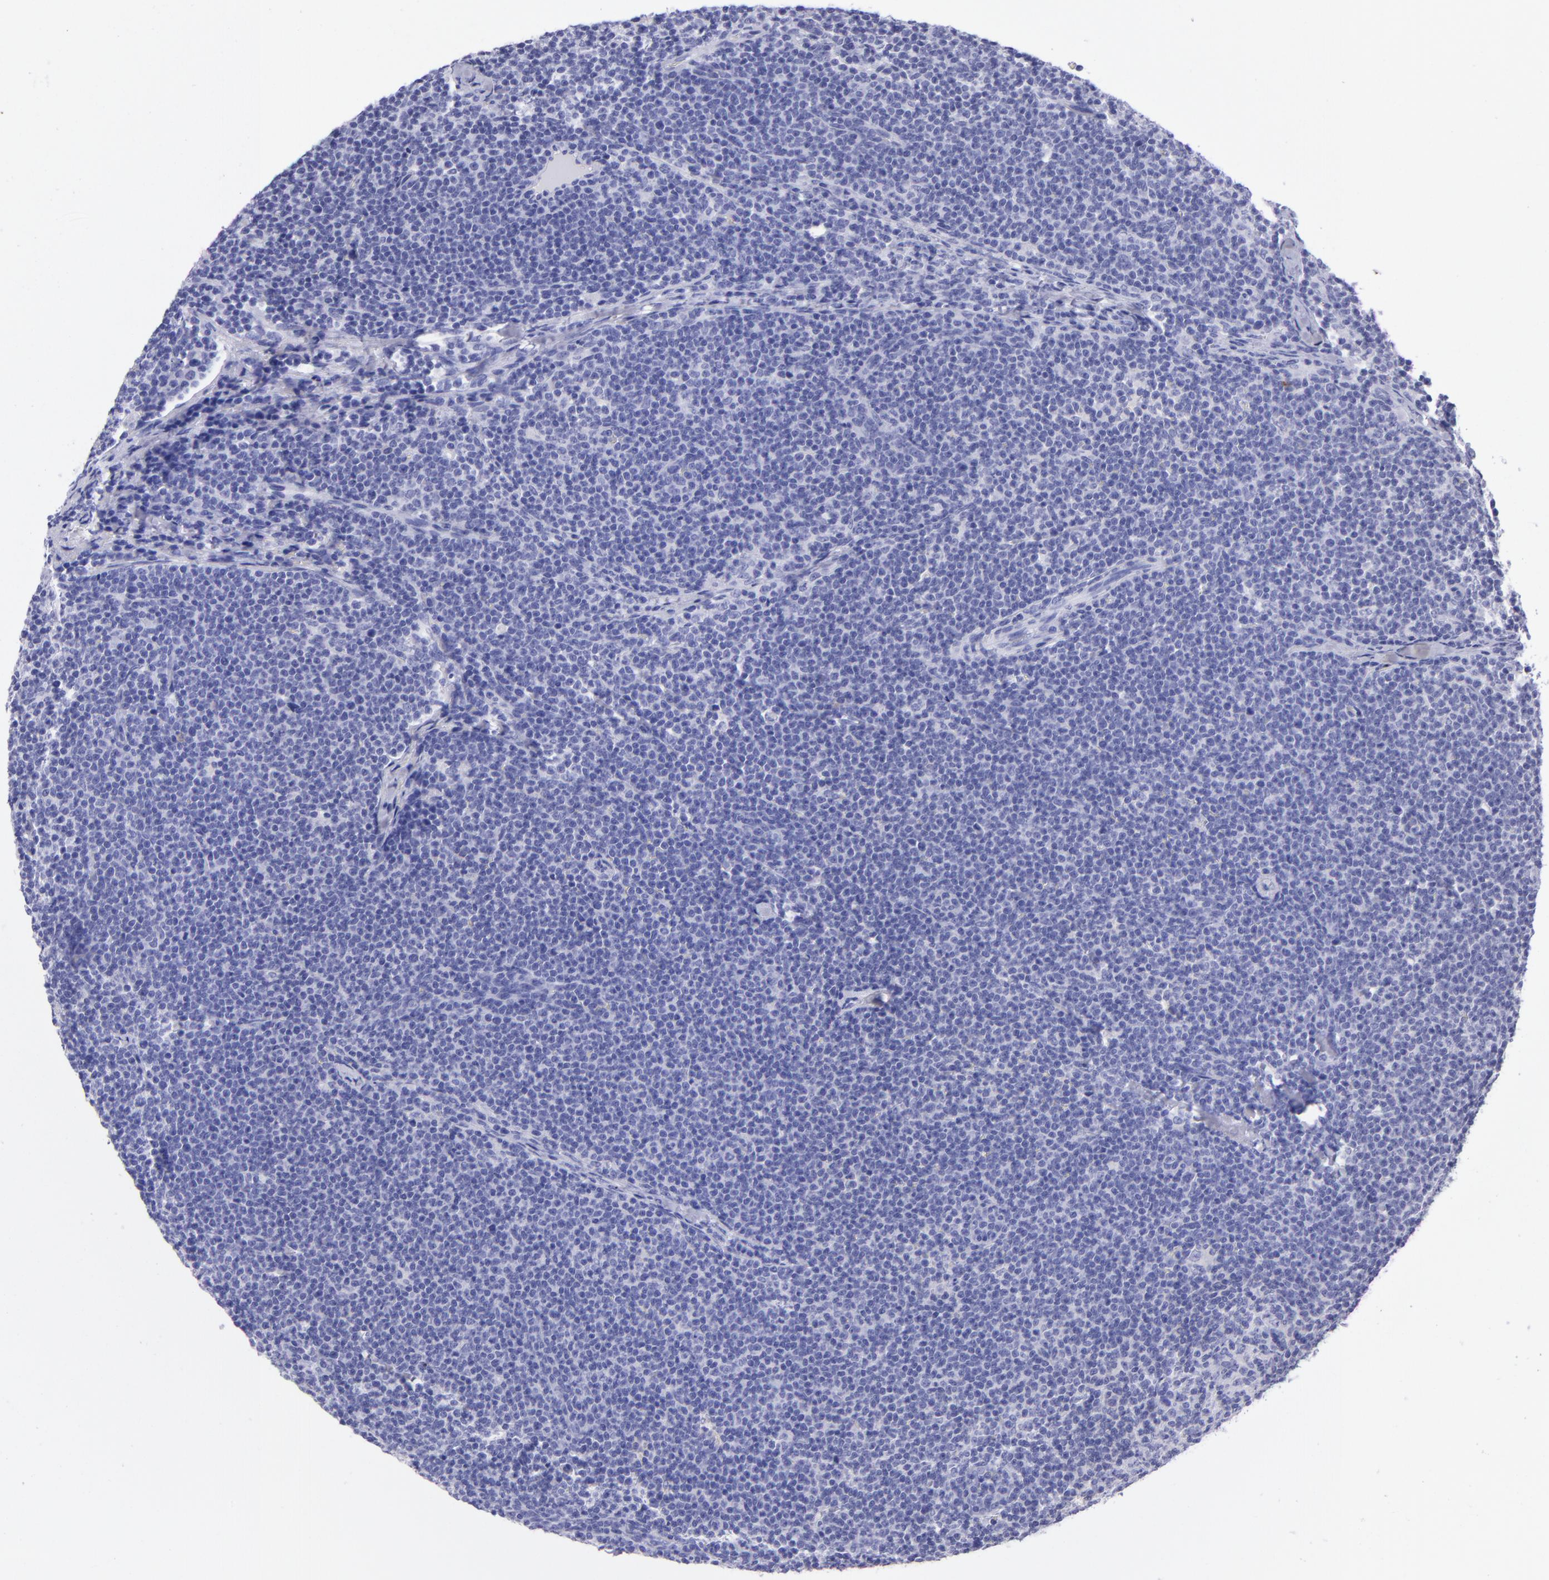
{"staining": {"intensity": "negative", "quantity": "none", "location": "none"}, "tissue": "lymphoma", "cell_type": "Tumor cells", "image_type": "cancer", "snomed": [{"axis": "morphology", "description": "Malignant lymphoma, non-Hodgkin's type, High grade"}, {"axis": "topography", "description": "Lymph node"}], "caption": "This image is of high-grade malignant lymphoma, non-Hodgkin's type stained with immunohistochemistry (IHC) to label a protein in brown with the nuclei are counter-stained blue. There is no staining in tumor cells.", "gene": "TYRP1", "patient": {"sex": "female", "age": 58}}